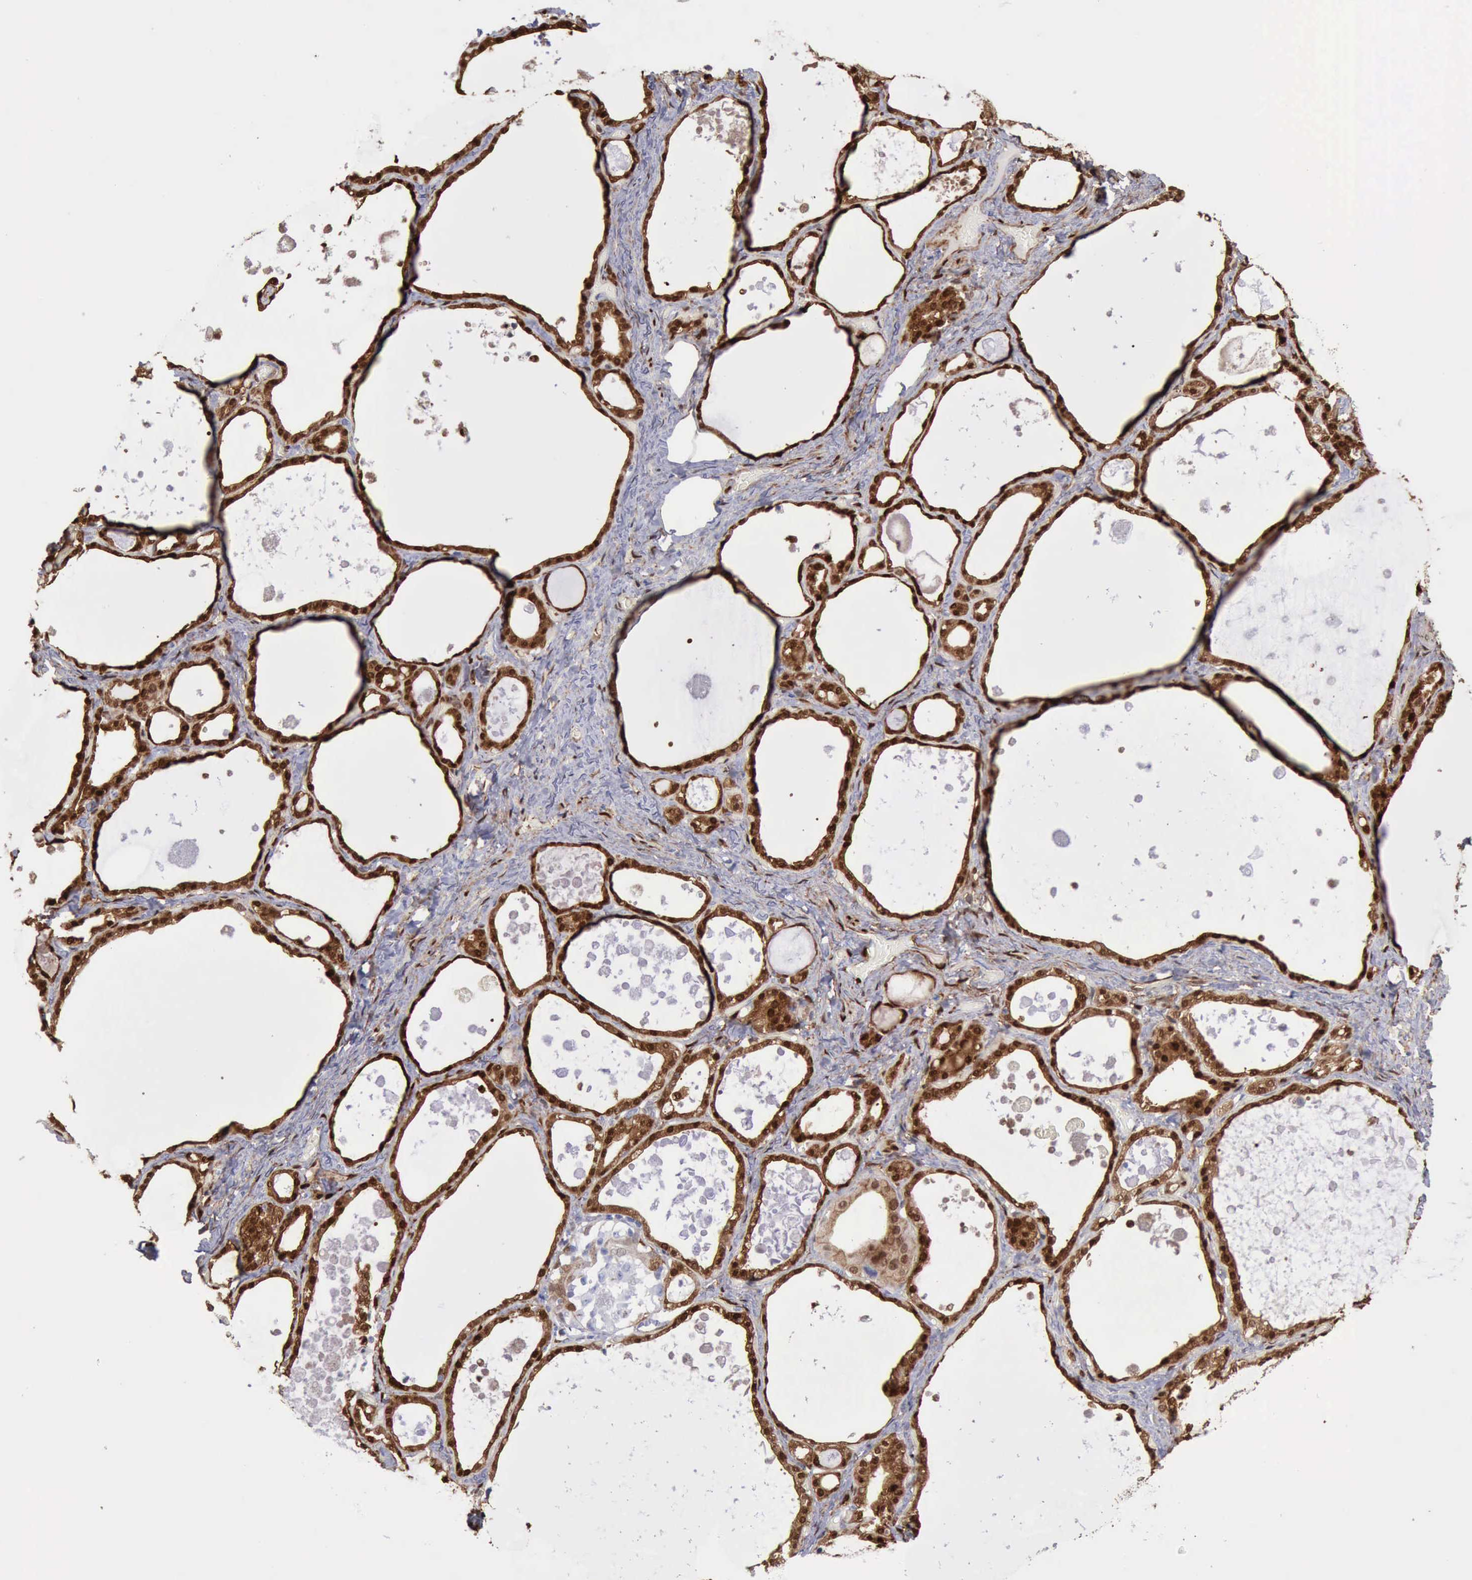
{"staining": {"intensity": "strong", "quantity": ">75%", "location": "cytoplasmic/membranous,nuclear"}, "tissue": "thyroid gland", "cell_type": "Glandular cells", "image_type": "normal", "snomed": [{"axis": "morphology", "description": "Normal tissue, NOS"}, {"axis": "topography", "description": "Thyroid gland"}], "caption": "Strong cytoplasmic/membranous,nuclear protein expression is appreciated in approximately >75% of glandular cells in thyroid gland.", "gene": "FHL1", "patient": {"sex": "male", "age": 61}}